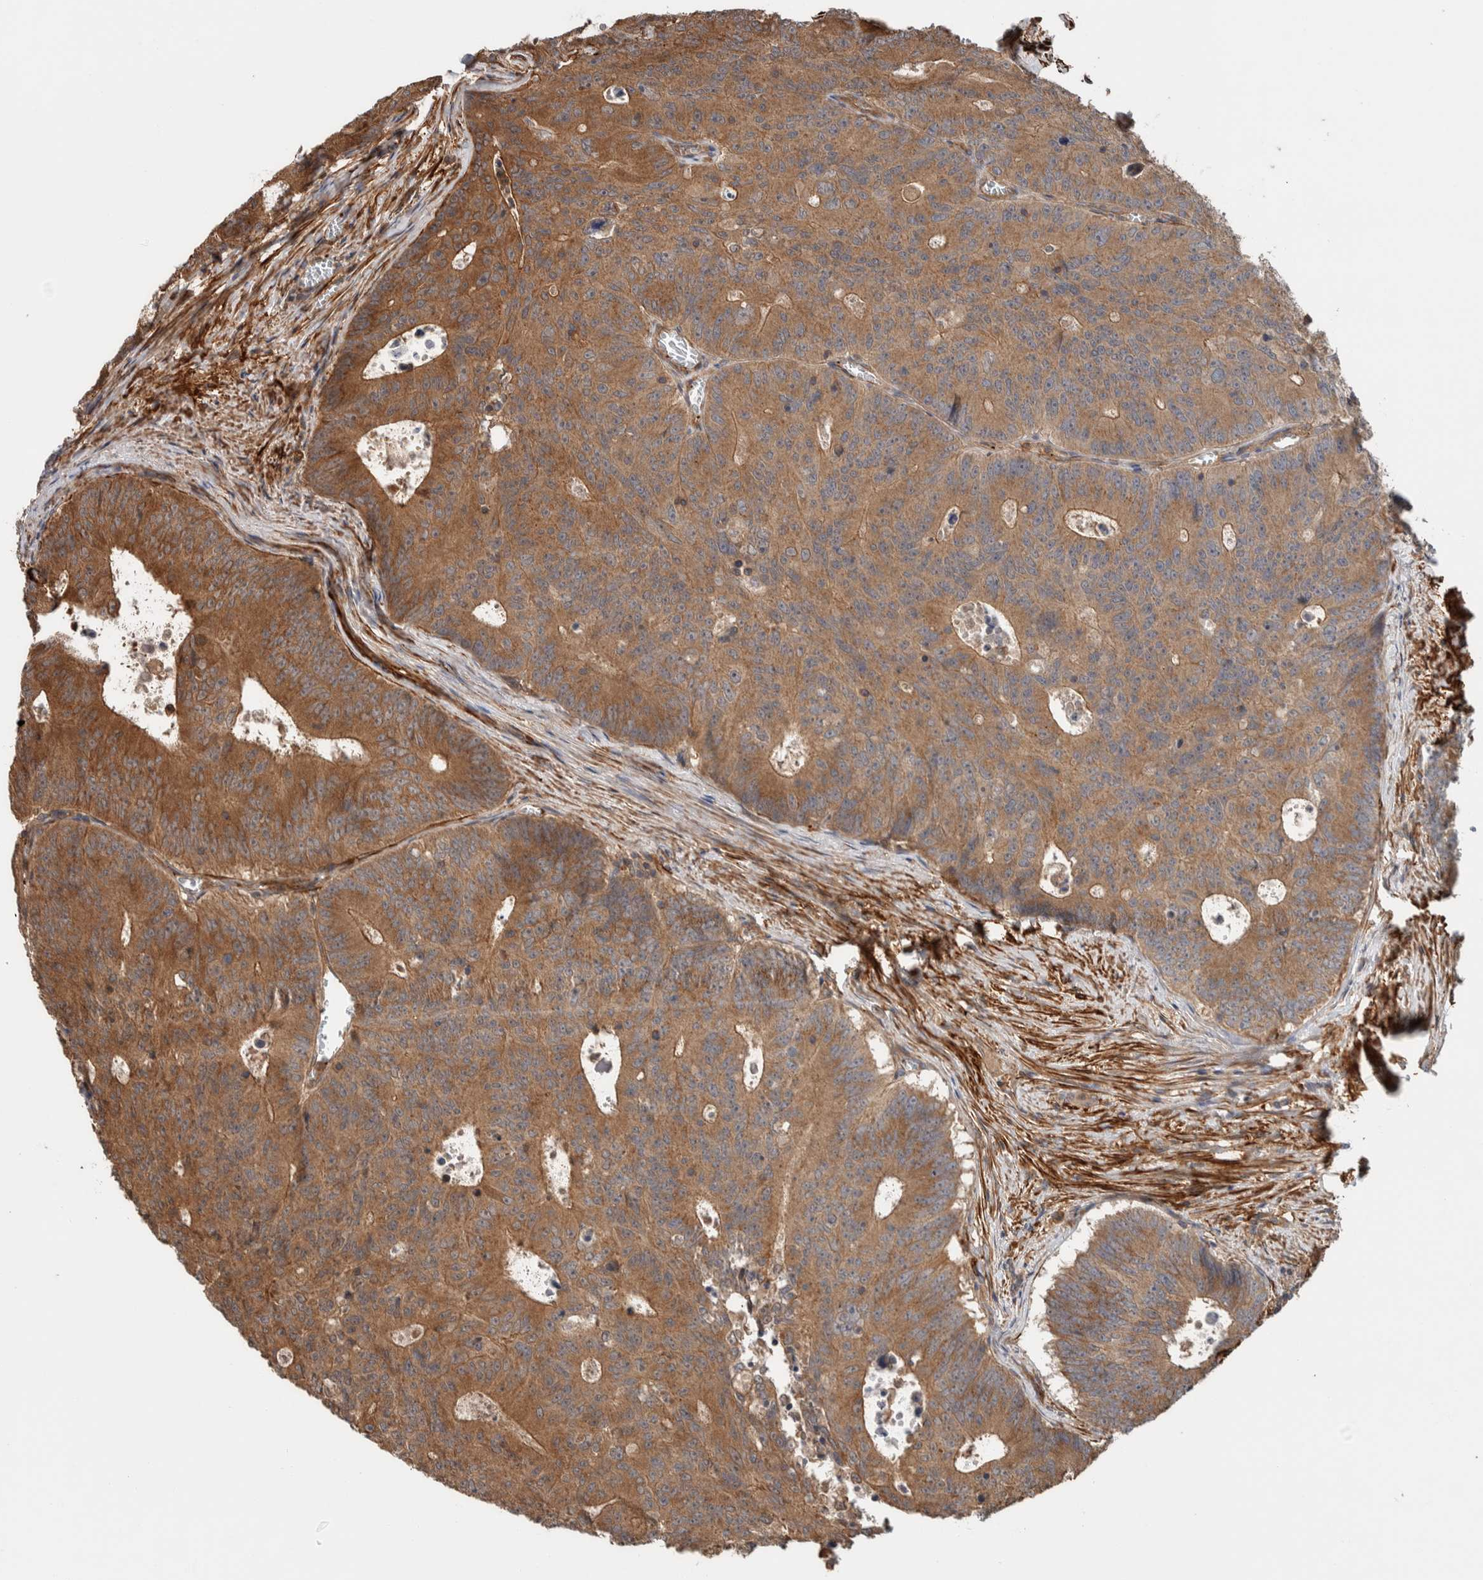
{"staining": {"intensity": "moderate", "quantity": ">75%", "location": "cytoplasmic/membranous"}, "tissue": "colorectal cancer", "cell_type": "Tumor cells", "image_type": "cancer", "snomed": [{"axis": "morphology", "description": "Adenocarcinoma, NOS"}, {"axis": "topography", "description": "Colon"}], "caption": "Moderate cytoplasmic/membranous positivity is appreciated in about >75% of tumor cells in colorectal cancer. (DAB (3,3'-diaminobenzidine) IHC, brown staining for protein, blue staining for nuclei).", "gene": "SYNRG", "patient": {"sex": "male", "age": 87}}